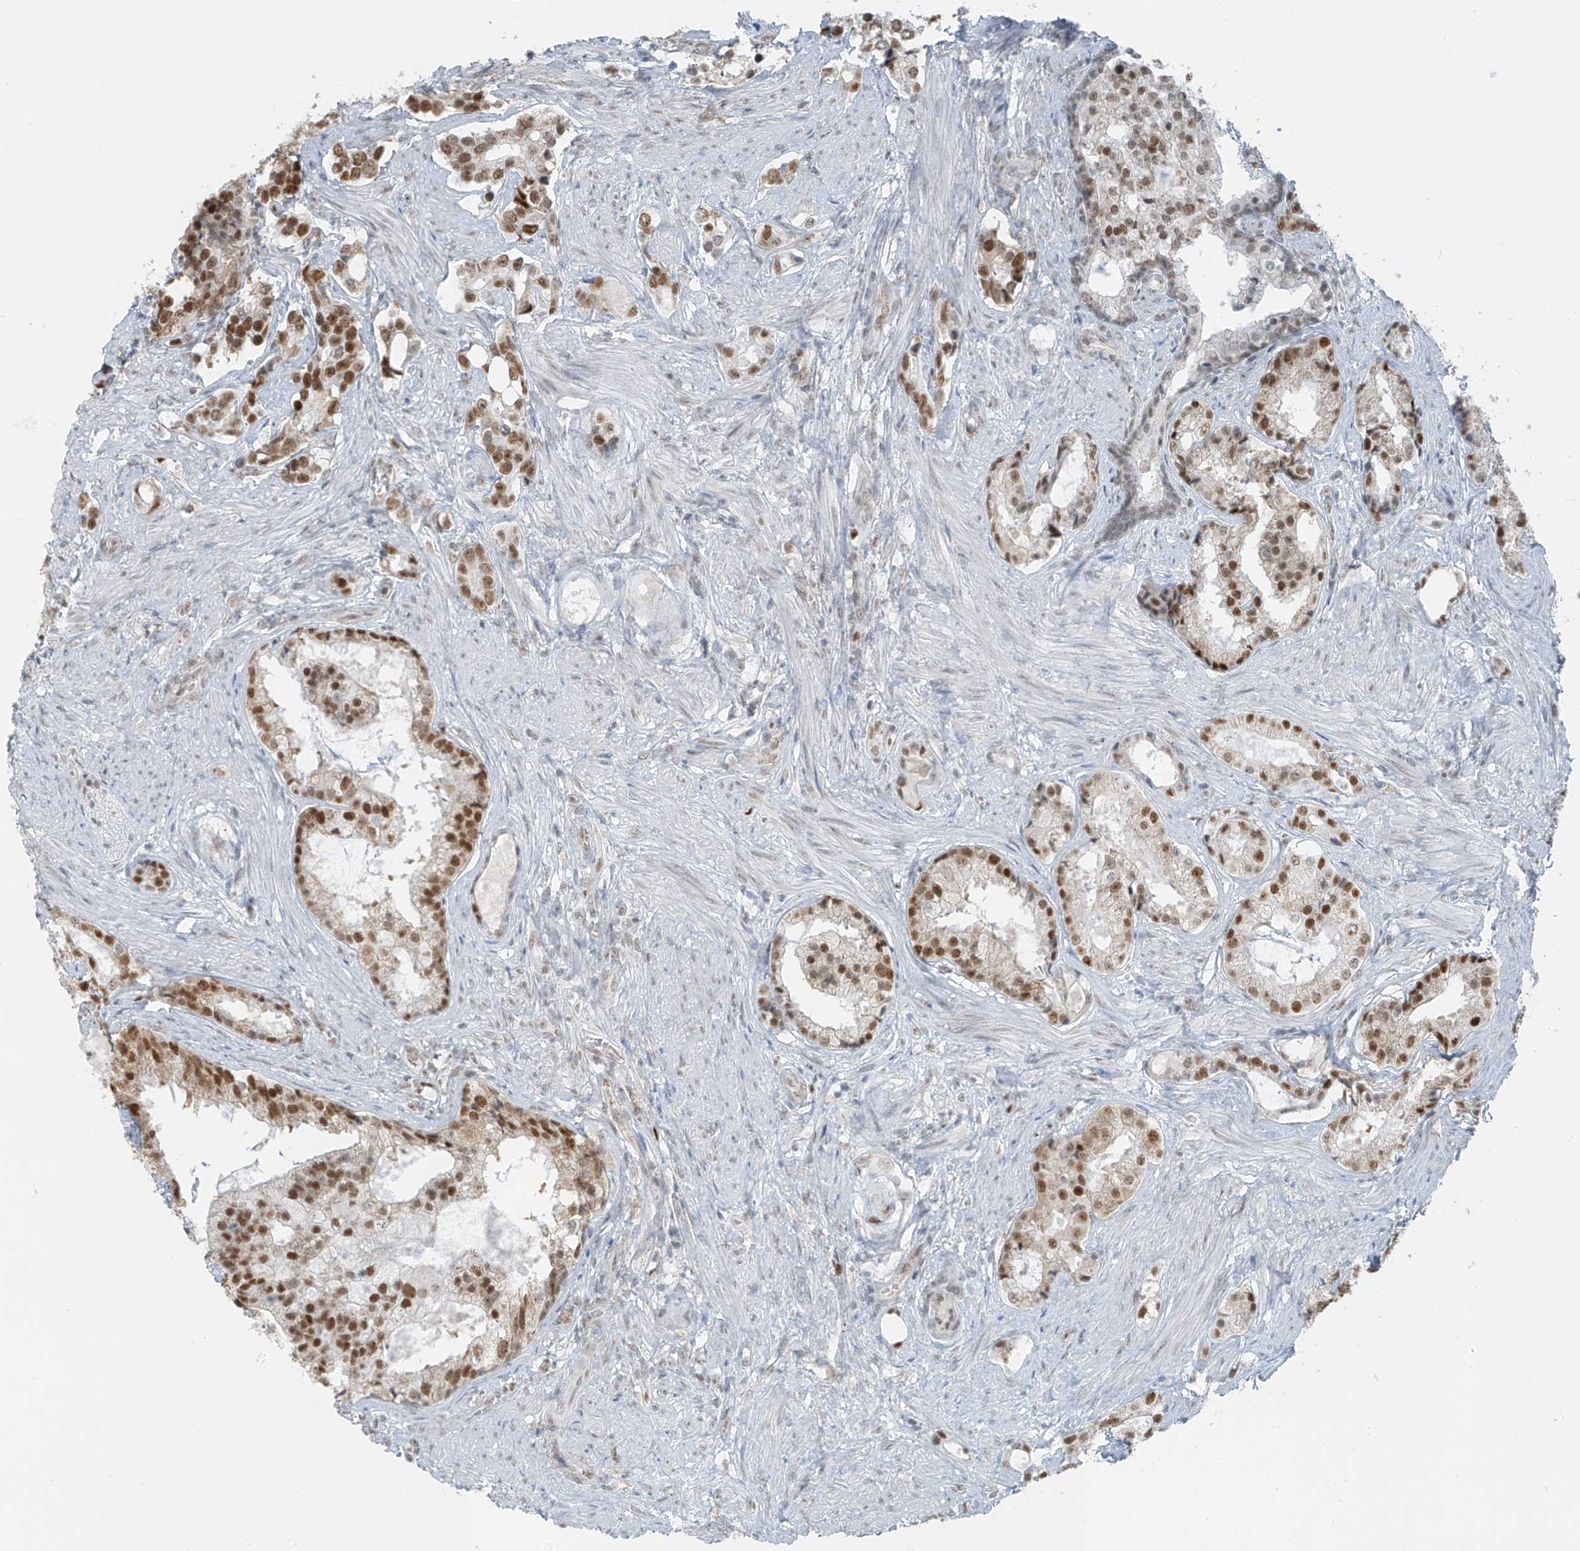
{"staining": {"intensity": "moderate", "quantity": ">75%", "location": "nuclear"}, "tissue": "prostate cancer", "cell_type": "Tumor cells", "image_type": "cancer", "snomed": [{"axis": "morphology", "description": "Adenocarcinoma, High grade"}, {"axis": "topography", "description": "Prostate"}], "caption": "Moderate nuclear positivity for a protein is seen in approximately >75% of tumor cells of prostate cancer using immunohistochemistry (IHC).", "gene": "WRNIP1", "patient": {"sex": "male", "age": 58}}